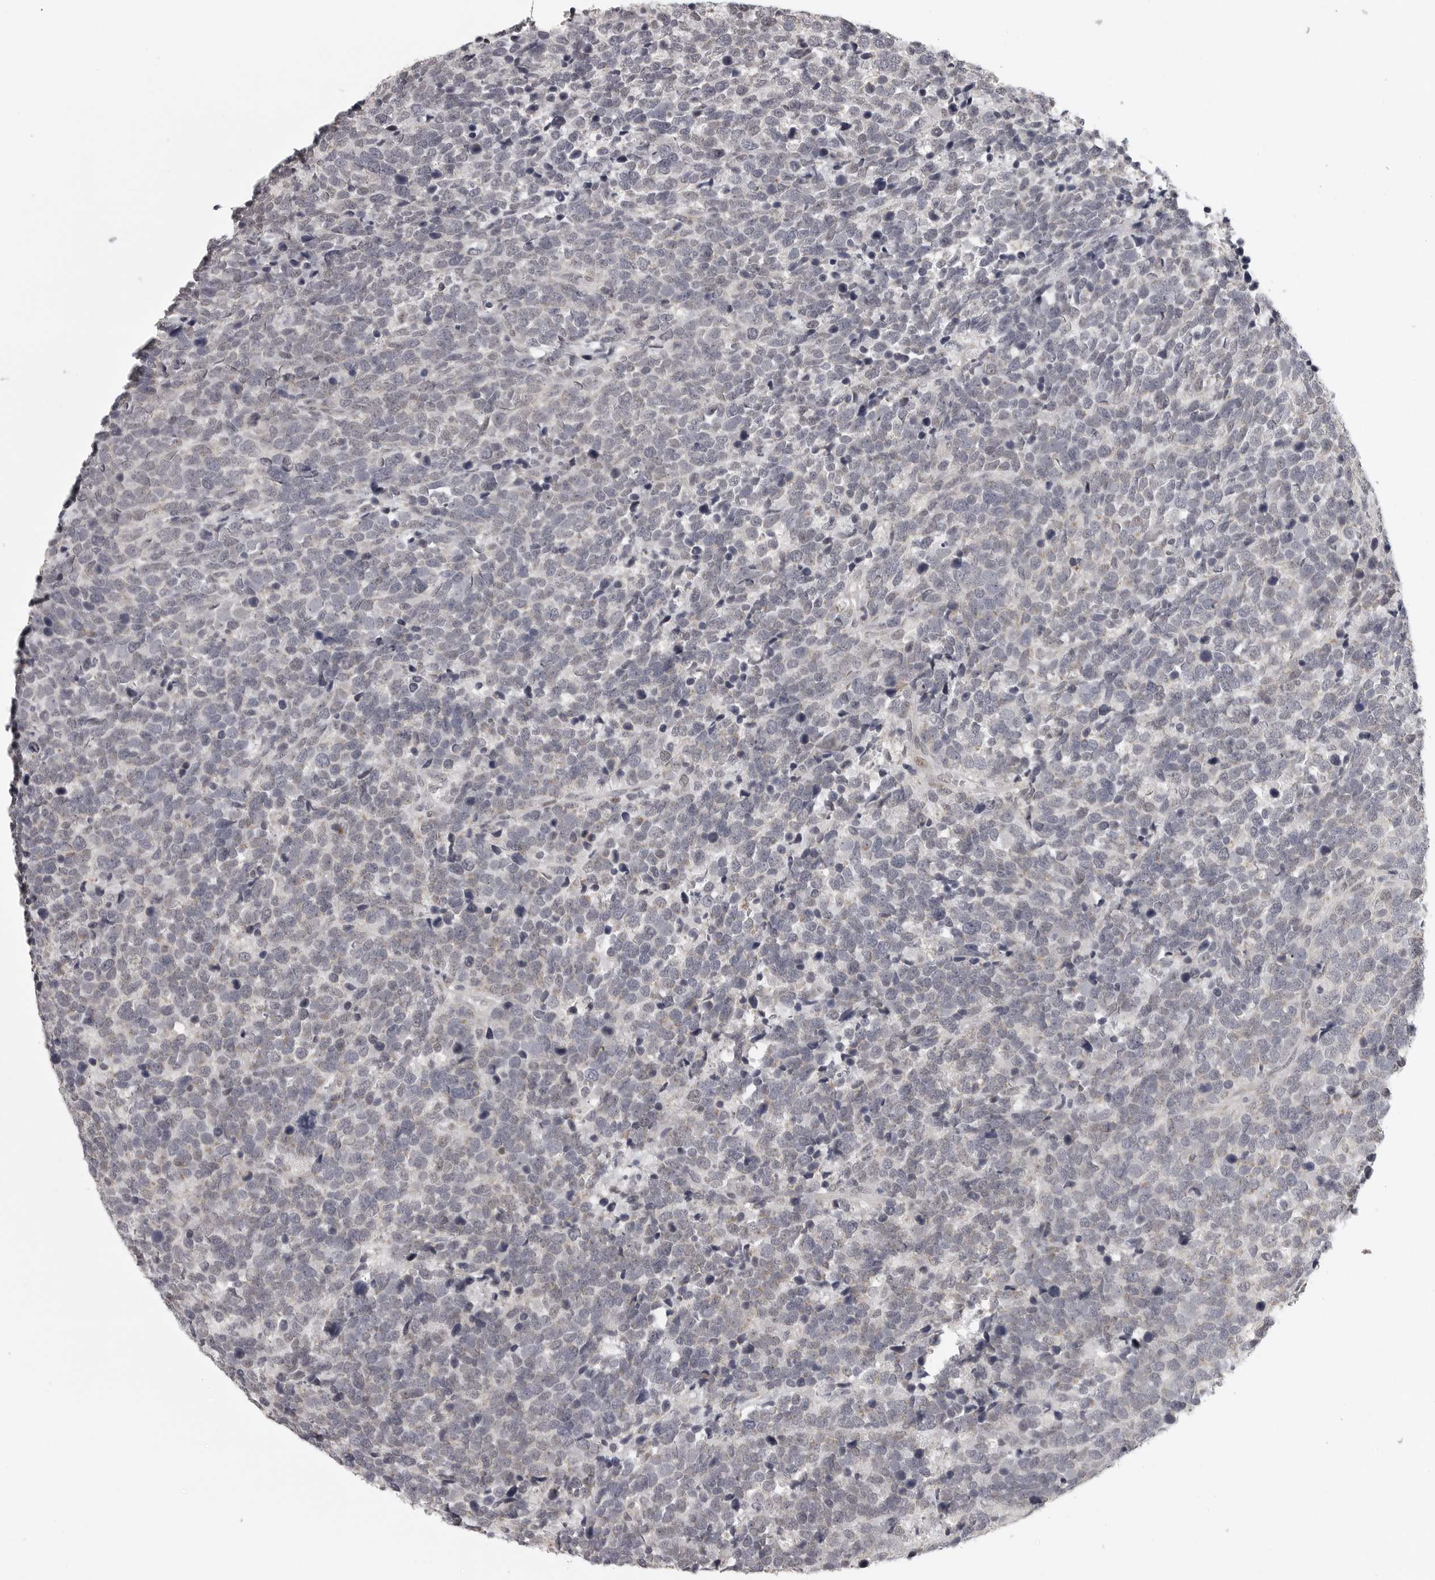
{"staining": {"intensity": "negative", "quantity": "none", "location": "none"}, "tissue": "urothelial cancer", "cell_type": "Tumor cells", "image_type": "cancer", "snomed": [{"axis": "morphology", "description": "Urothelial carcinoma, High grade"}, {"axis": "topography", "description": "Urinary bladder"}], "caption": "Immunohistochemistry (IHC) of human urothelial cancer shows no expression in tumor cells.", "gene": "POLE2", "patient": {"sex": "female", "age": 82}}